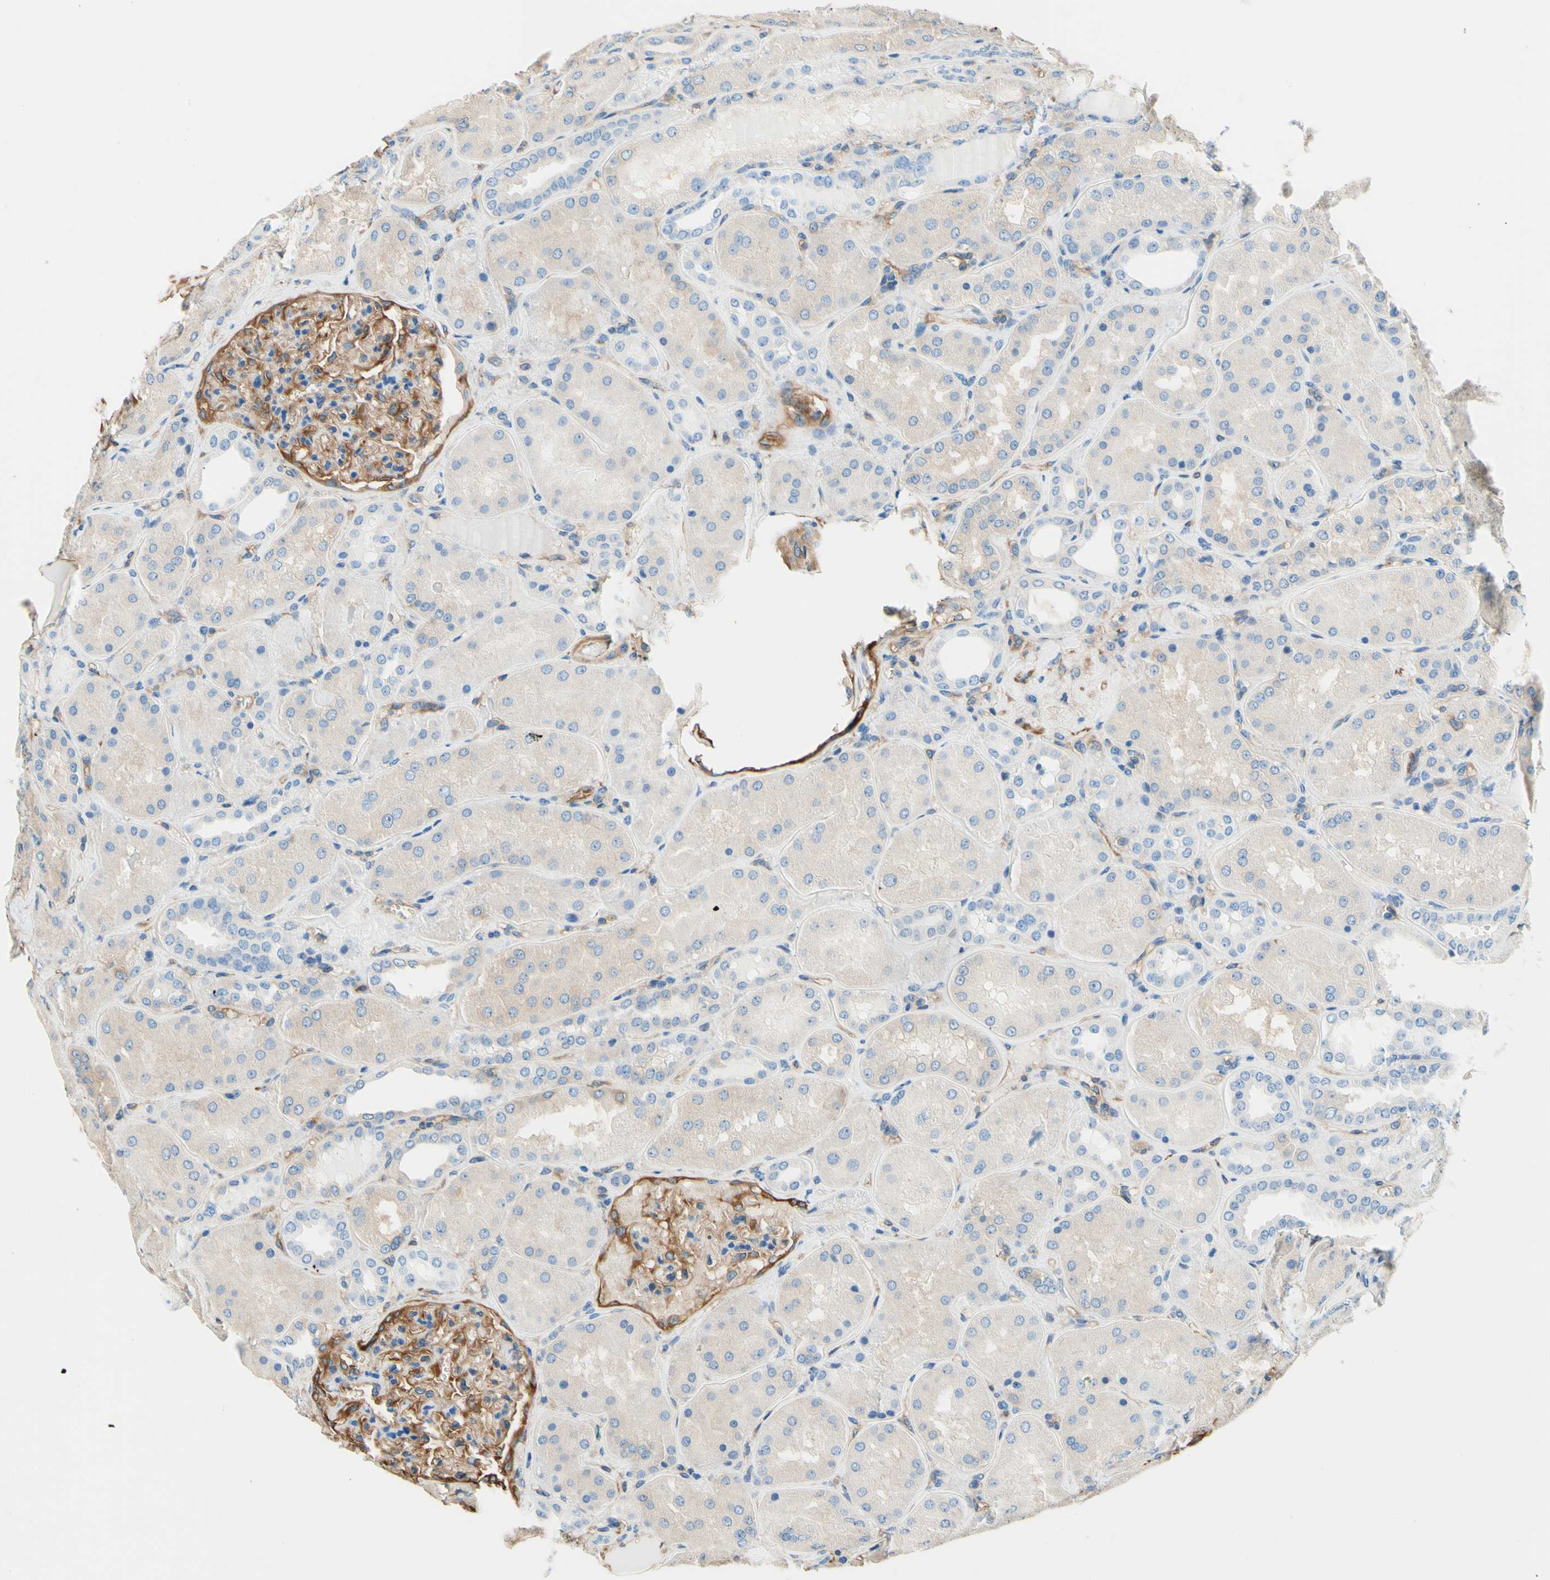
{"staining": {"intensity": "moderate", "quantity": ">75%", "location": "cytoplasmic/membranous"}, "tissue": "kidney", "cell_type": "Cells in glomeruli", "image_type": "normal", "snomed": [{"axis": "morphology", "description": "Normal tissue, NOS"}, {"axis": "topography", "description": "Kidney"}], "caption": "Protein expression analysis of normal human kidney reveals moderate cytoplasmic/membranous expression in about >75% of cells in glomeruli.", "gene": "DPYSL3", "patient": {"sex": "female", "age": 56}}